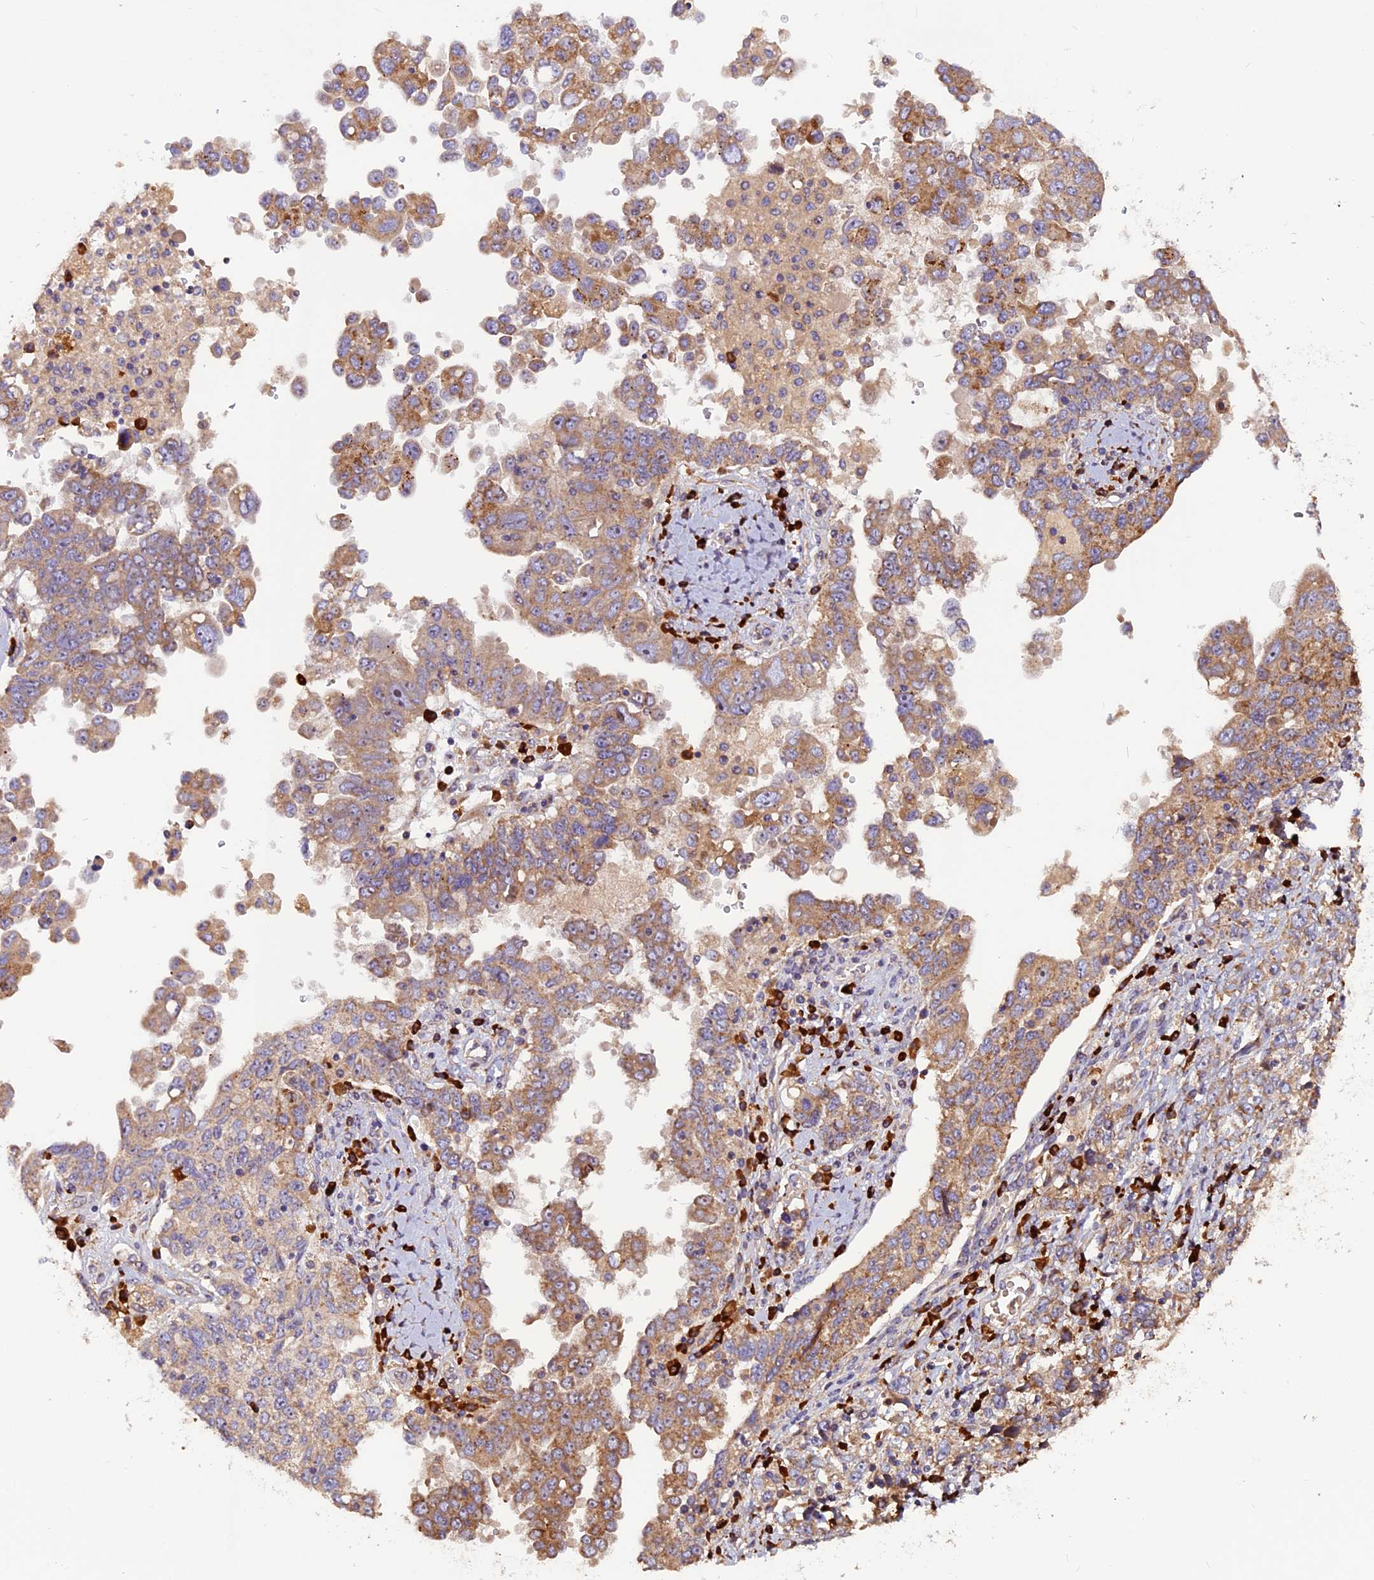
{"staining": {"intensity": "moderate", "quantity": ">75%", "location": "cytoplasmic/membranous"}, "tissue": "ovarian cancer", "cell_type": "Tumor cells", "image_type": "cancer", "snomed": [{"axis": "morphology", "description": "Carcinoma, endometroid"}, {"axis": "topography", "description": "Ovary"}], "caption": "Brown immunohistochemical staining in human endometroid carcinoma (ovarian) shows moderate cytoplasmic/membranous expression in about >75% of tumor cells. (brown staining indicates protein expression, while blue staining denotes nuclei).", "gene": "FRY", "patient": {"sex": "female", "age": 62}}